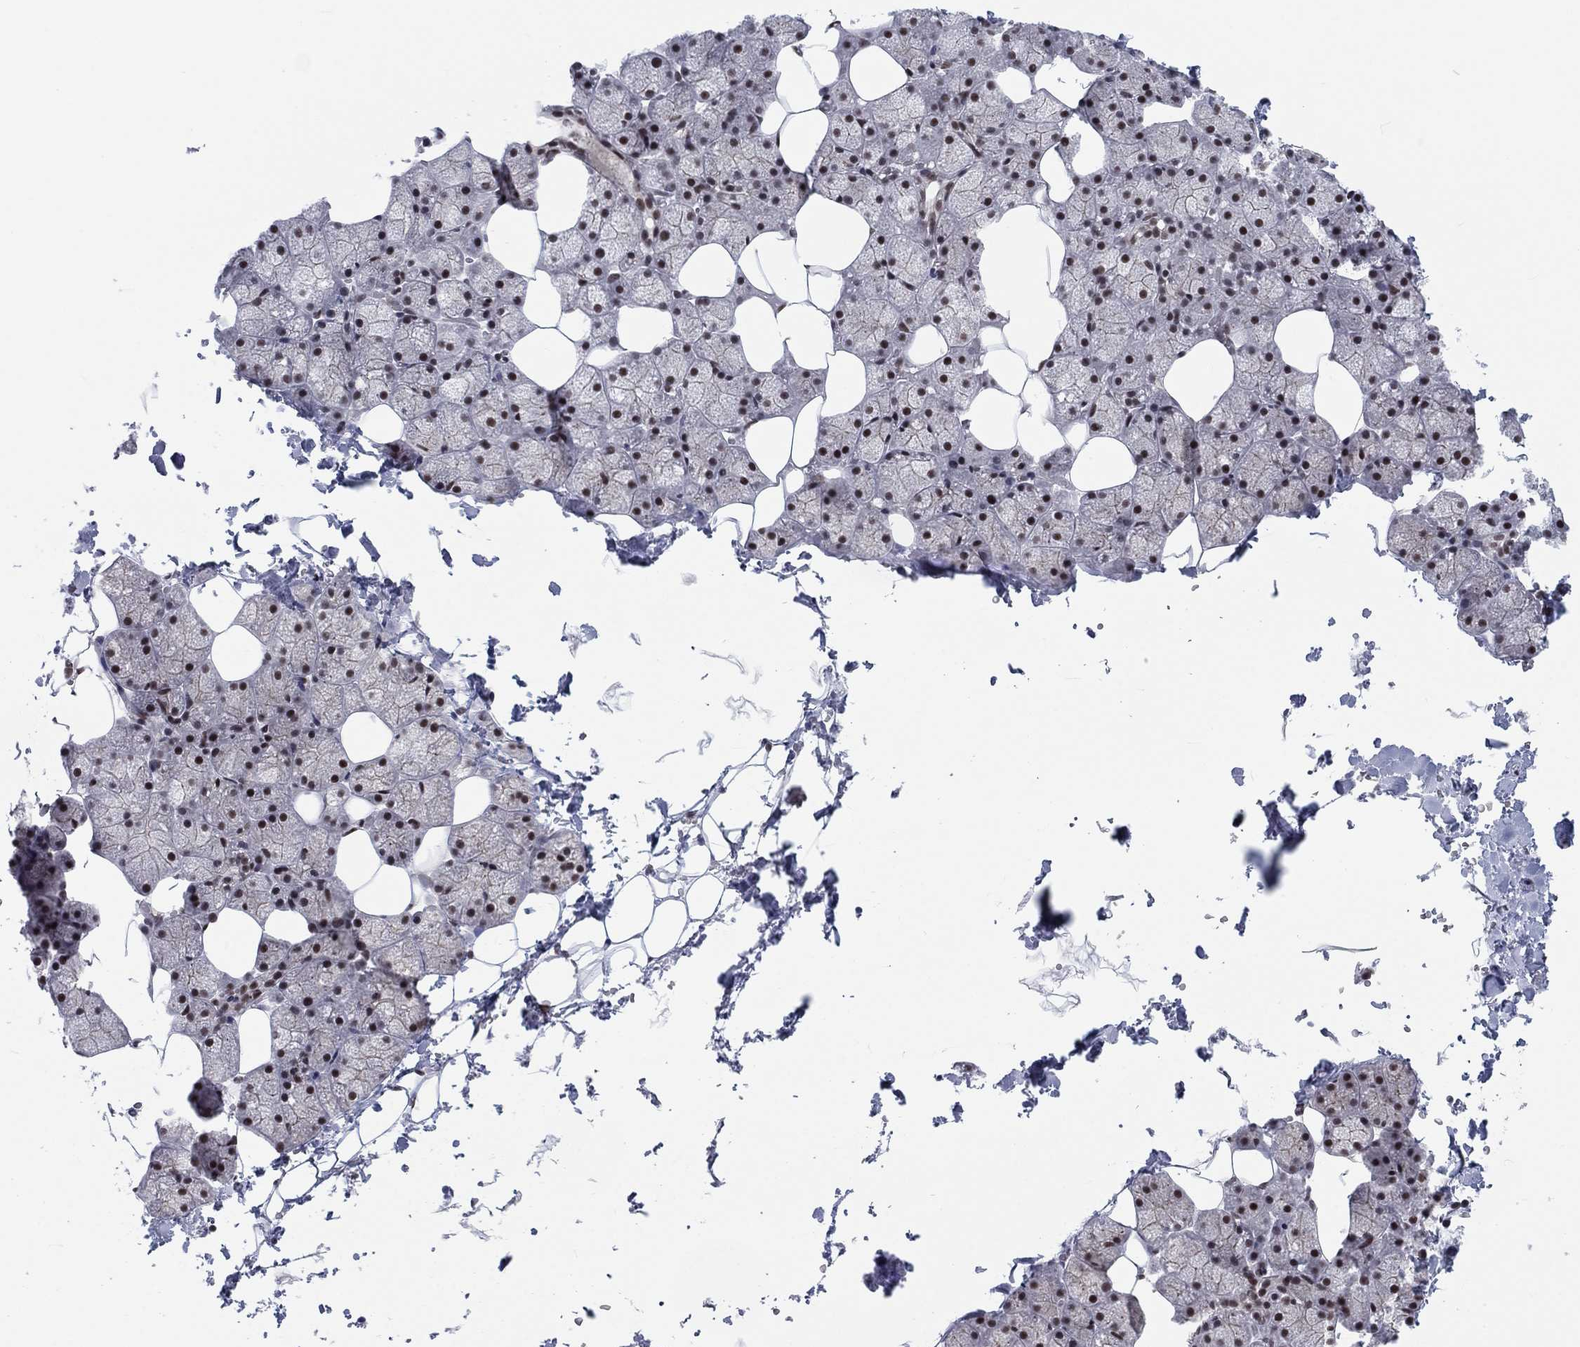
{"staining": {"intensity": "moderate", "quantity": "25%-75%", "location": "nuclear"}, "tissue": "salivary gland", "cell_type": "Glandular cells", "image_type": "normal", "snomed": [{"axis": "morphology", "description": "Normal tissue, NOS"}, {"axis": "topography", "description": "Salivary gland"}], "caption": "Brown immunohistochemical staining in unremarkable human salivary gland demonstrates moderate nuclear staining in about 25%-75% of glandular cells.", "gene": "FYTTD1", "patient": {"sex": "male", "age": 38}}